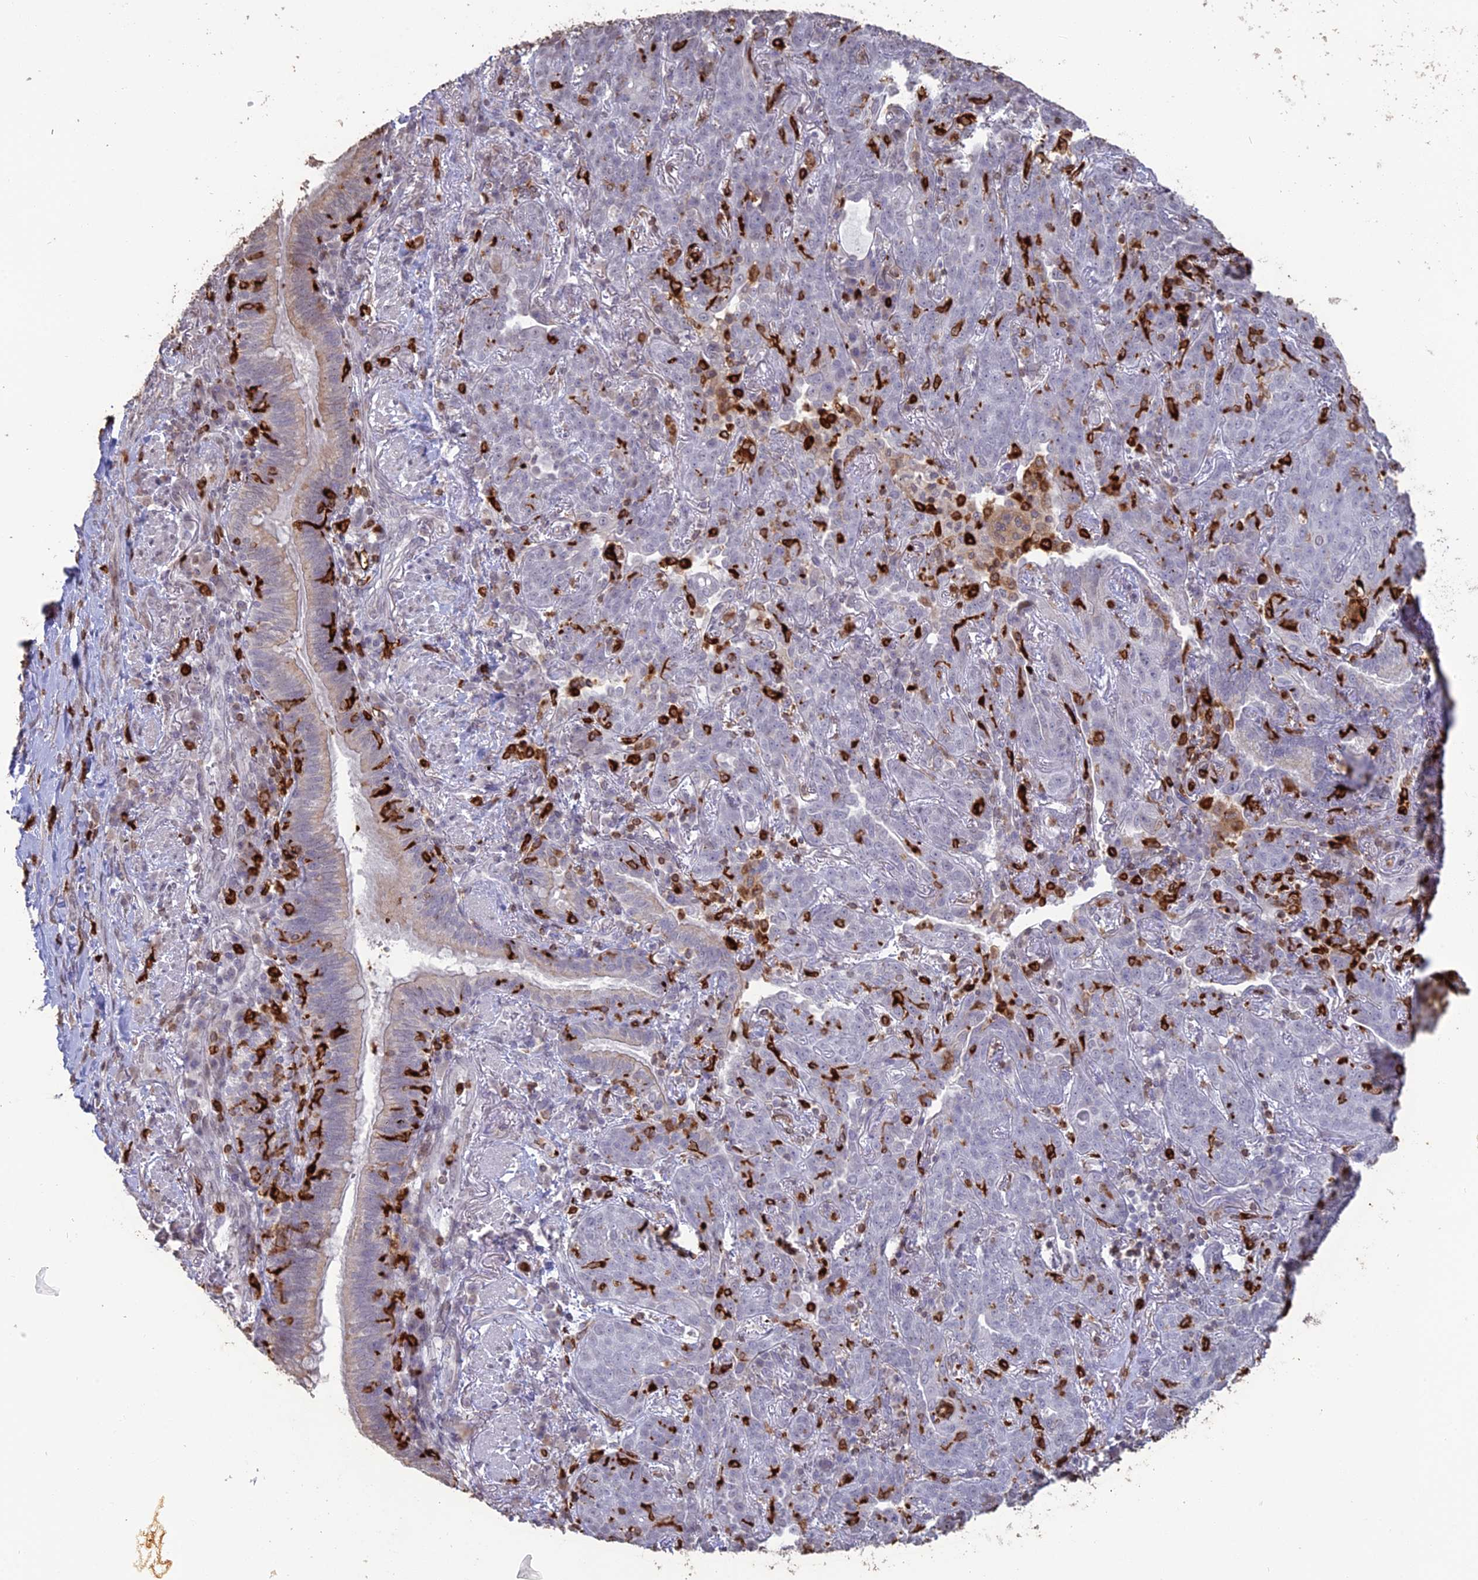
{"staining": {"intensity": "negative", "quantity": "none", "location": "none"}, "tissue": "lung cancer", "cell_type": "Tumor cells", "image_type": "cancer", "snomed": [{"axis": "morphology", "description": "Squamous cell carcinoma, NOS"}, {"axis": "topography", "description": "Lung"}], "caption": "Protein analysis of squamous cell carcinoma (lung) displays no significant staining in tumor cells.", "gene": "APOBR", "patient": {"sex": "female", "age": 70}}